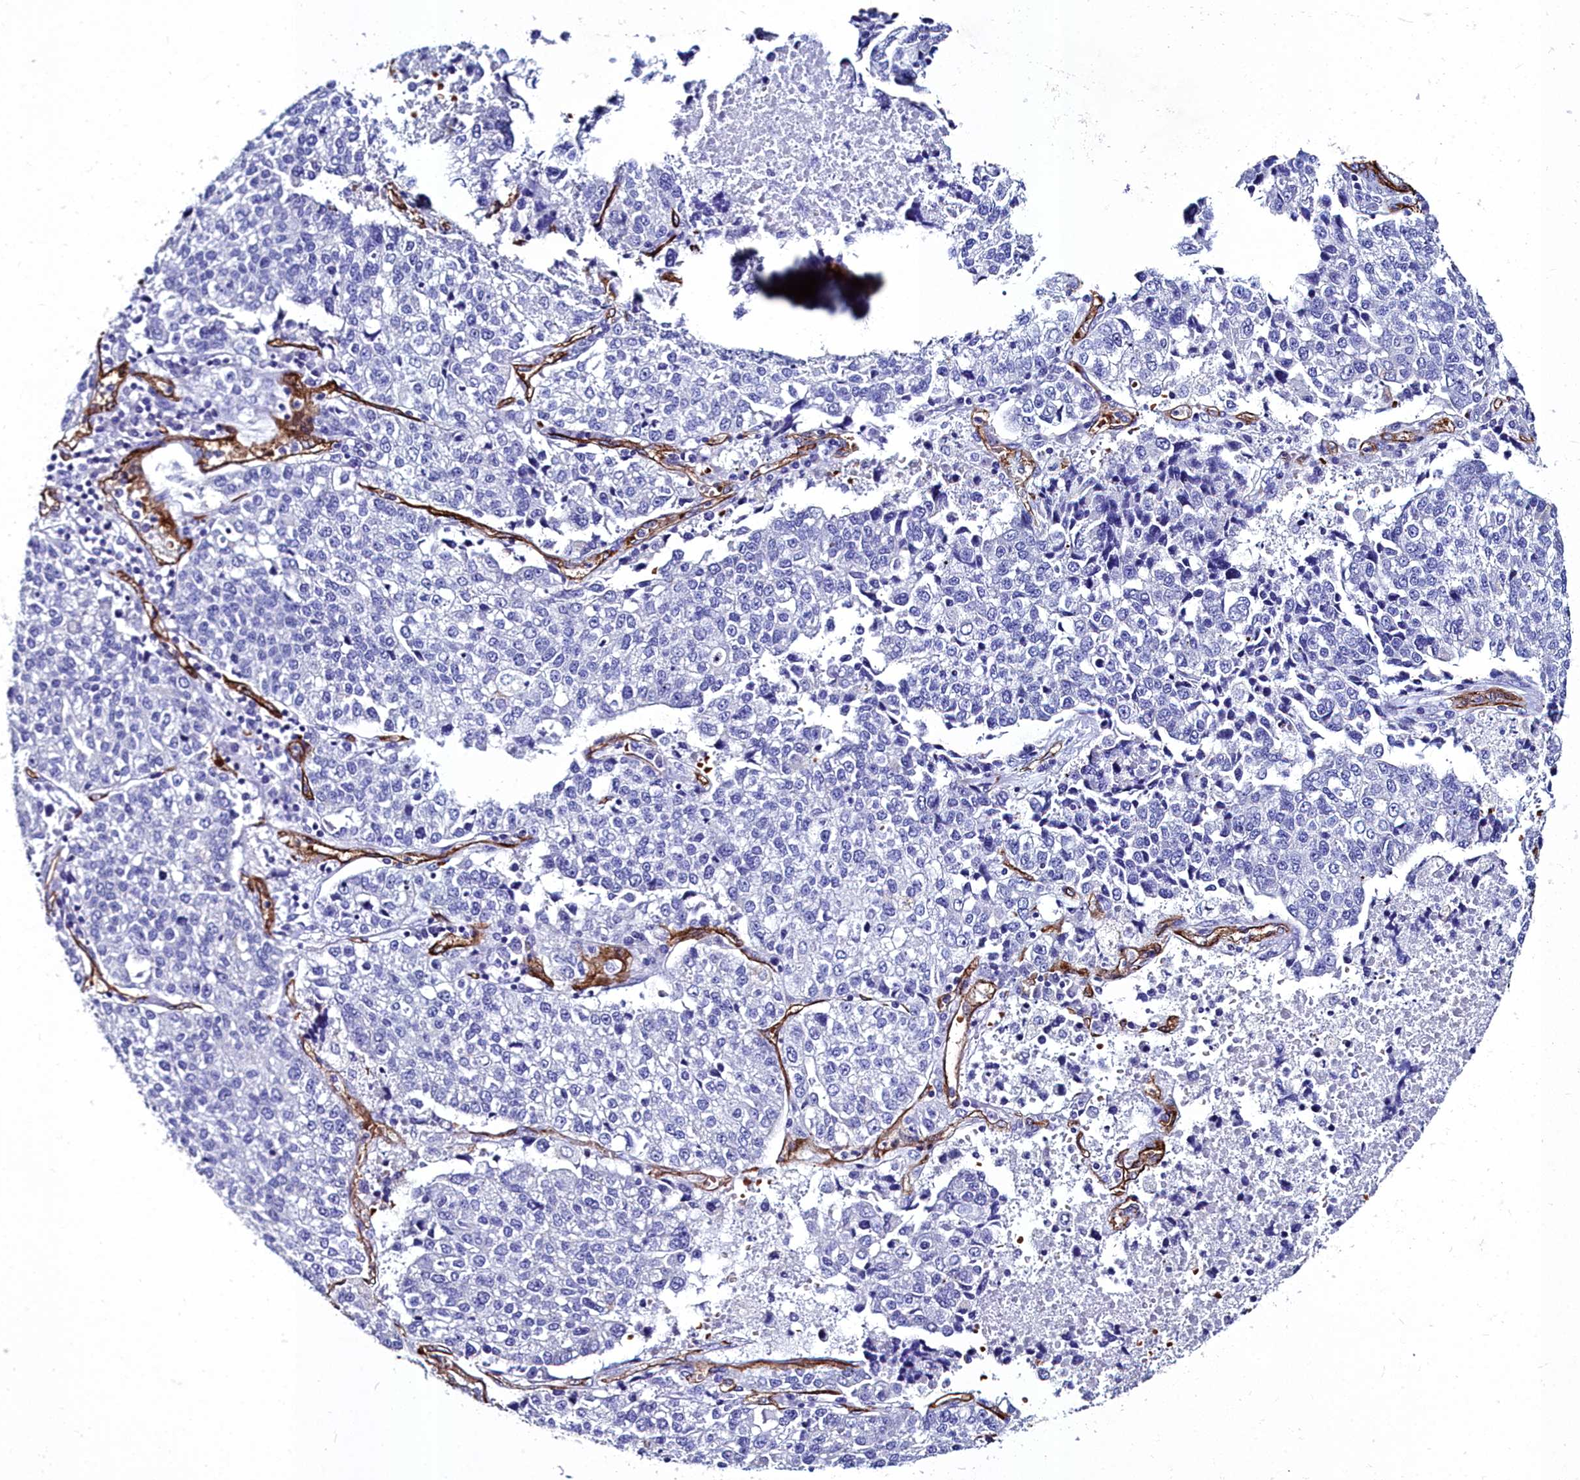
{"staining": {"intensity": "negative", "quantity": "none", "location": "none"}, "tissue": "lung cancer", "cell_type": "Tumor cells", "image_type": "cancer", "snomed": [{"axis": "morphology", "description": "Adenocarcinoma, NOS"}, {"axis": "topography", "description": "Lung"}], "caption": "This is an immunohistochemistry histopathology image of lung cancer (adenocarcinoma). There is no positivity in tumor cells.", "gene": "CYP4F11", "patient": {"sex": "male", "age": 49}}